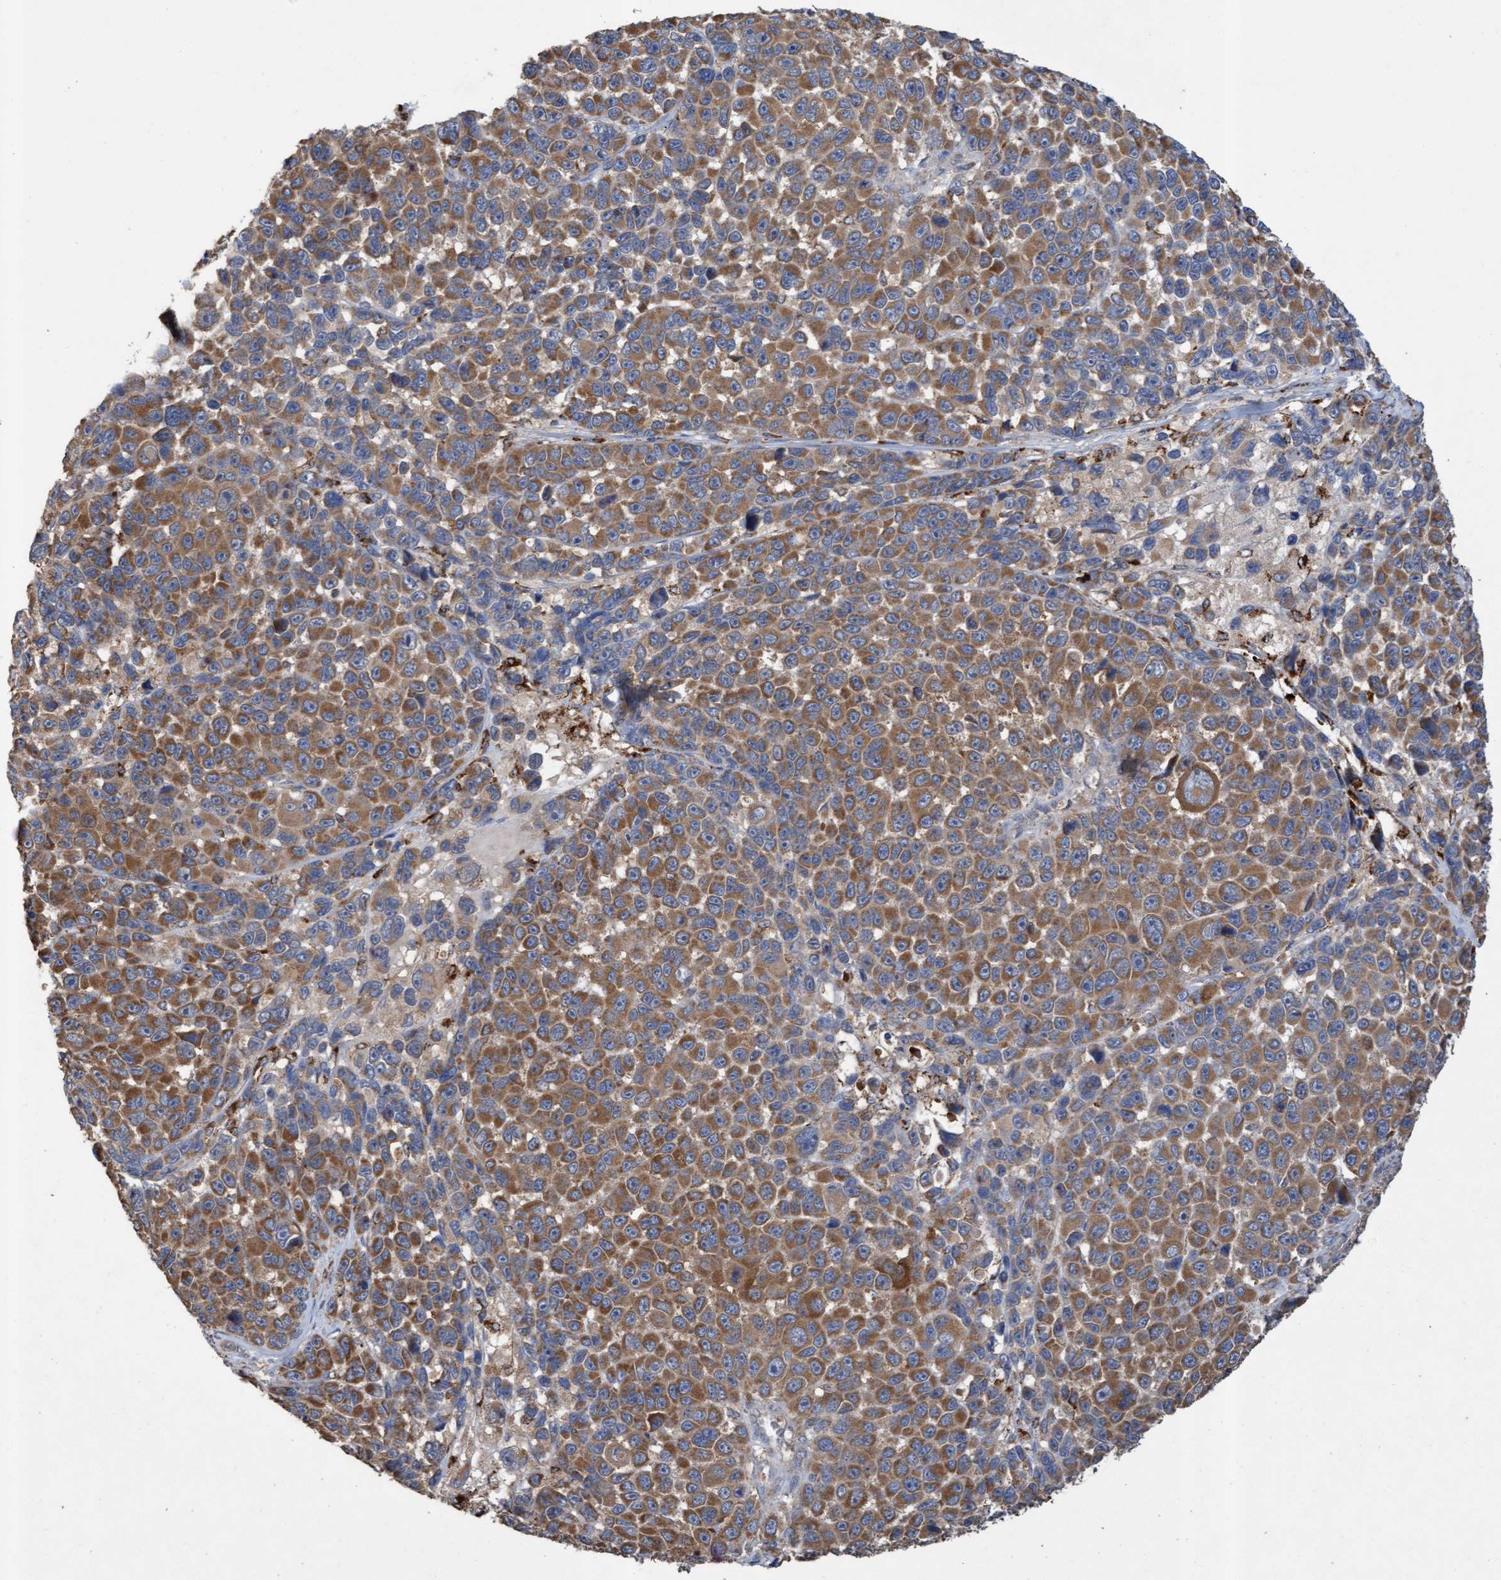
{"staining": {"intensity": "moderate", "quantity": ">75%", "location": "cytoplasmic/membranous"}, "tissue": "melanoma", "cell_type": "Tumor cells", "image_type": "cancer", "snomed": [{"axis": "morphology", "description": "Malignant melanoma, NOS"}, {"axis": "topography", "description": "Skin"}], "caption": "Moderate cytoplasmic/membranous protein expression is appreciated in about >75% of tumor cells in melanoma.", "gene": "ATPAF2", "patient": {"sex": "male", "age": 53}}